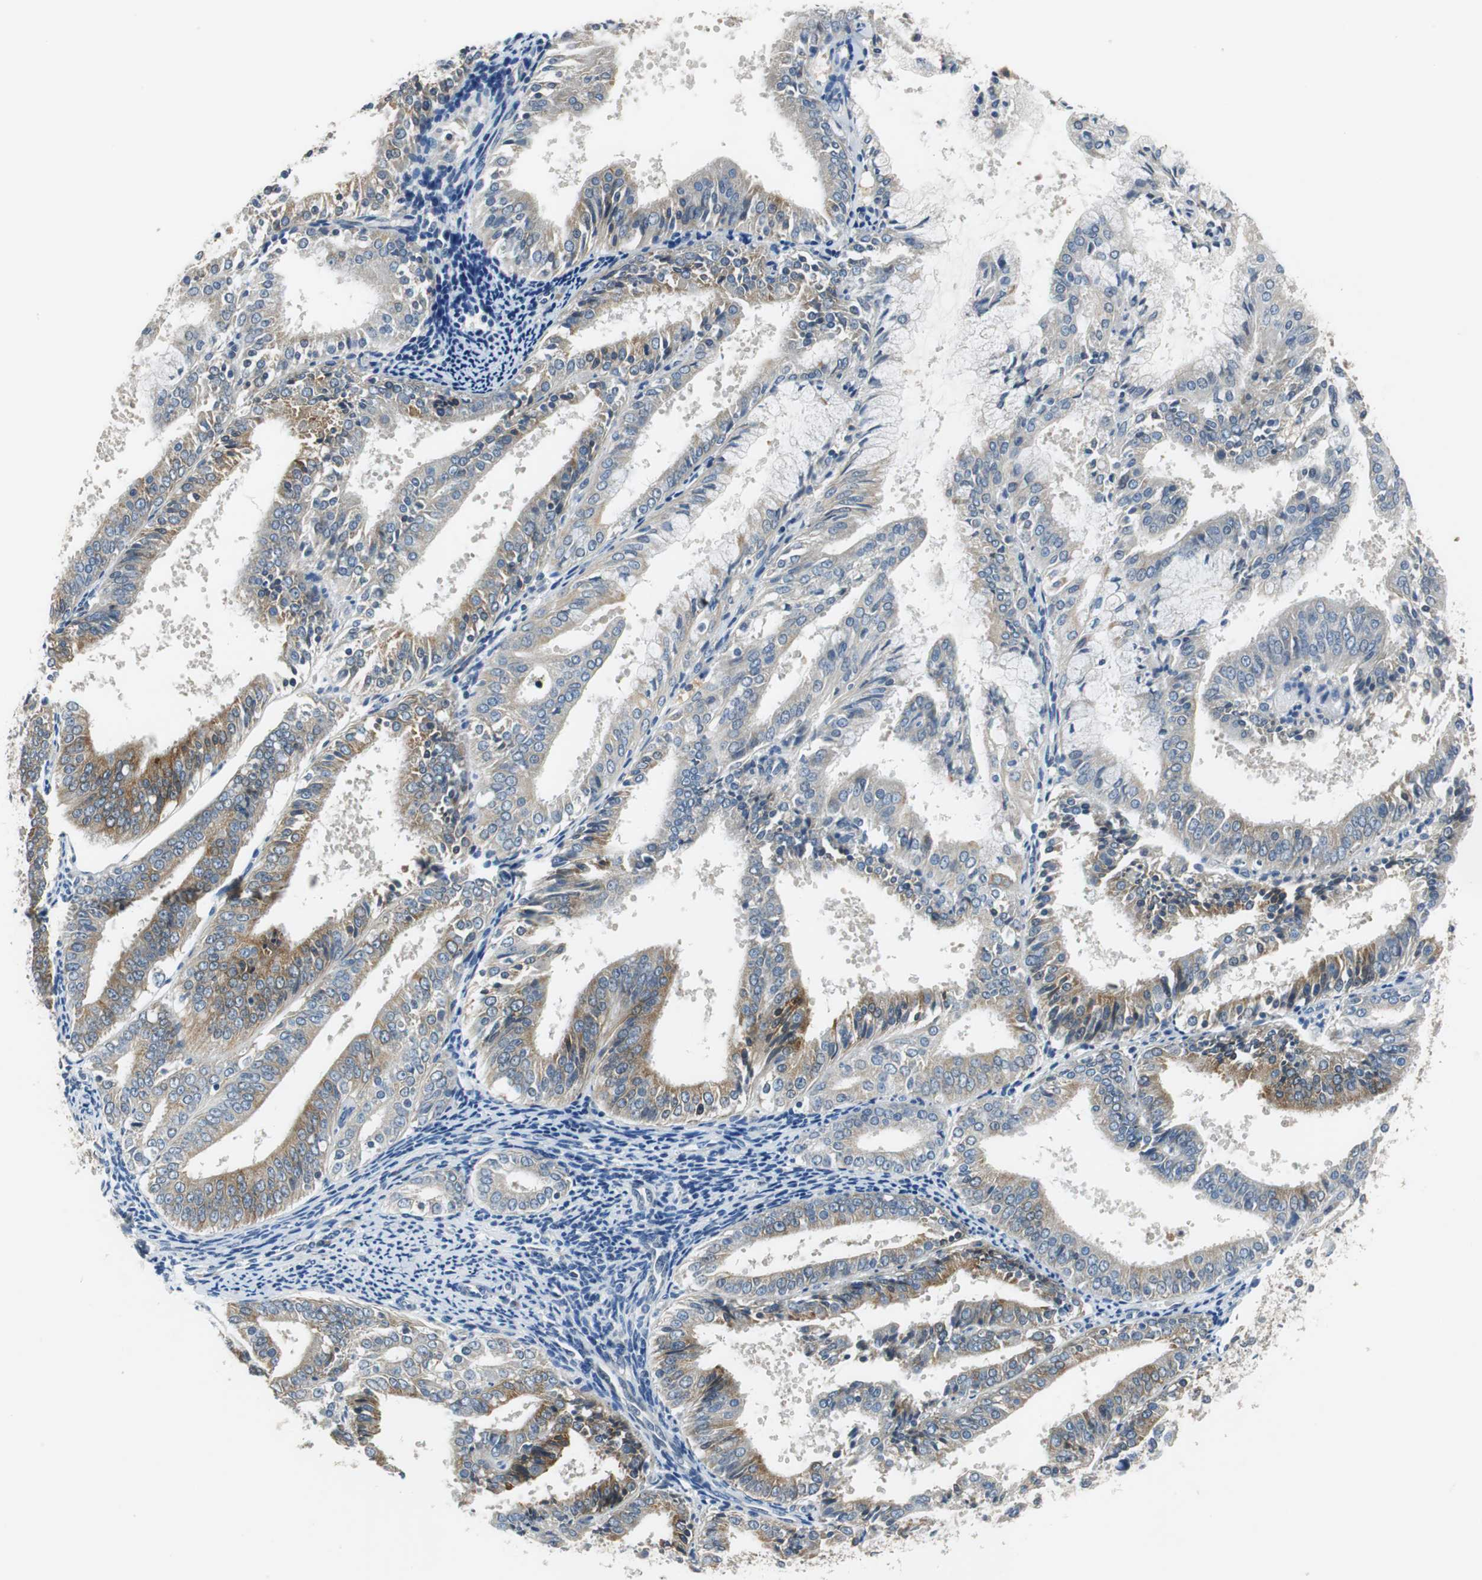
{"staining": {"intensity": "moderate", "quantity": "<25%", "location": "cytoplasmic/membranous"}, "tissue": "endometrial cancer", "cell_type": "Tumor cells", "image_type": "cancer", "snomed": [{"axis": "morphology", "description": "Adenocarcinoma, NOS"}, {"axis": "topography", "description": "Endometrium"}], "caption": "Tumor cells exhibit low levels of moderate cytoplasmic/membranous staining in about <25% of cells in endometrial cancer (adenocarcinoma).", "gene": "FADS2", "patient": {"sex": "female", "age": 63}}